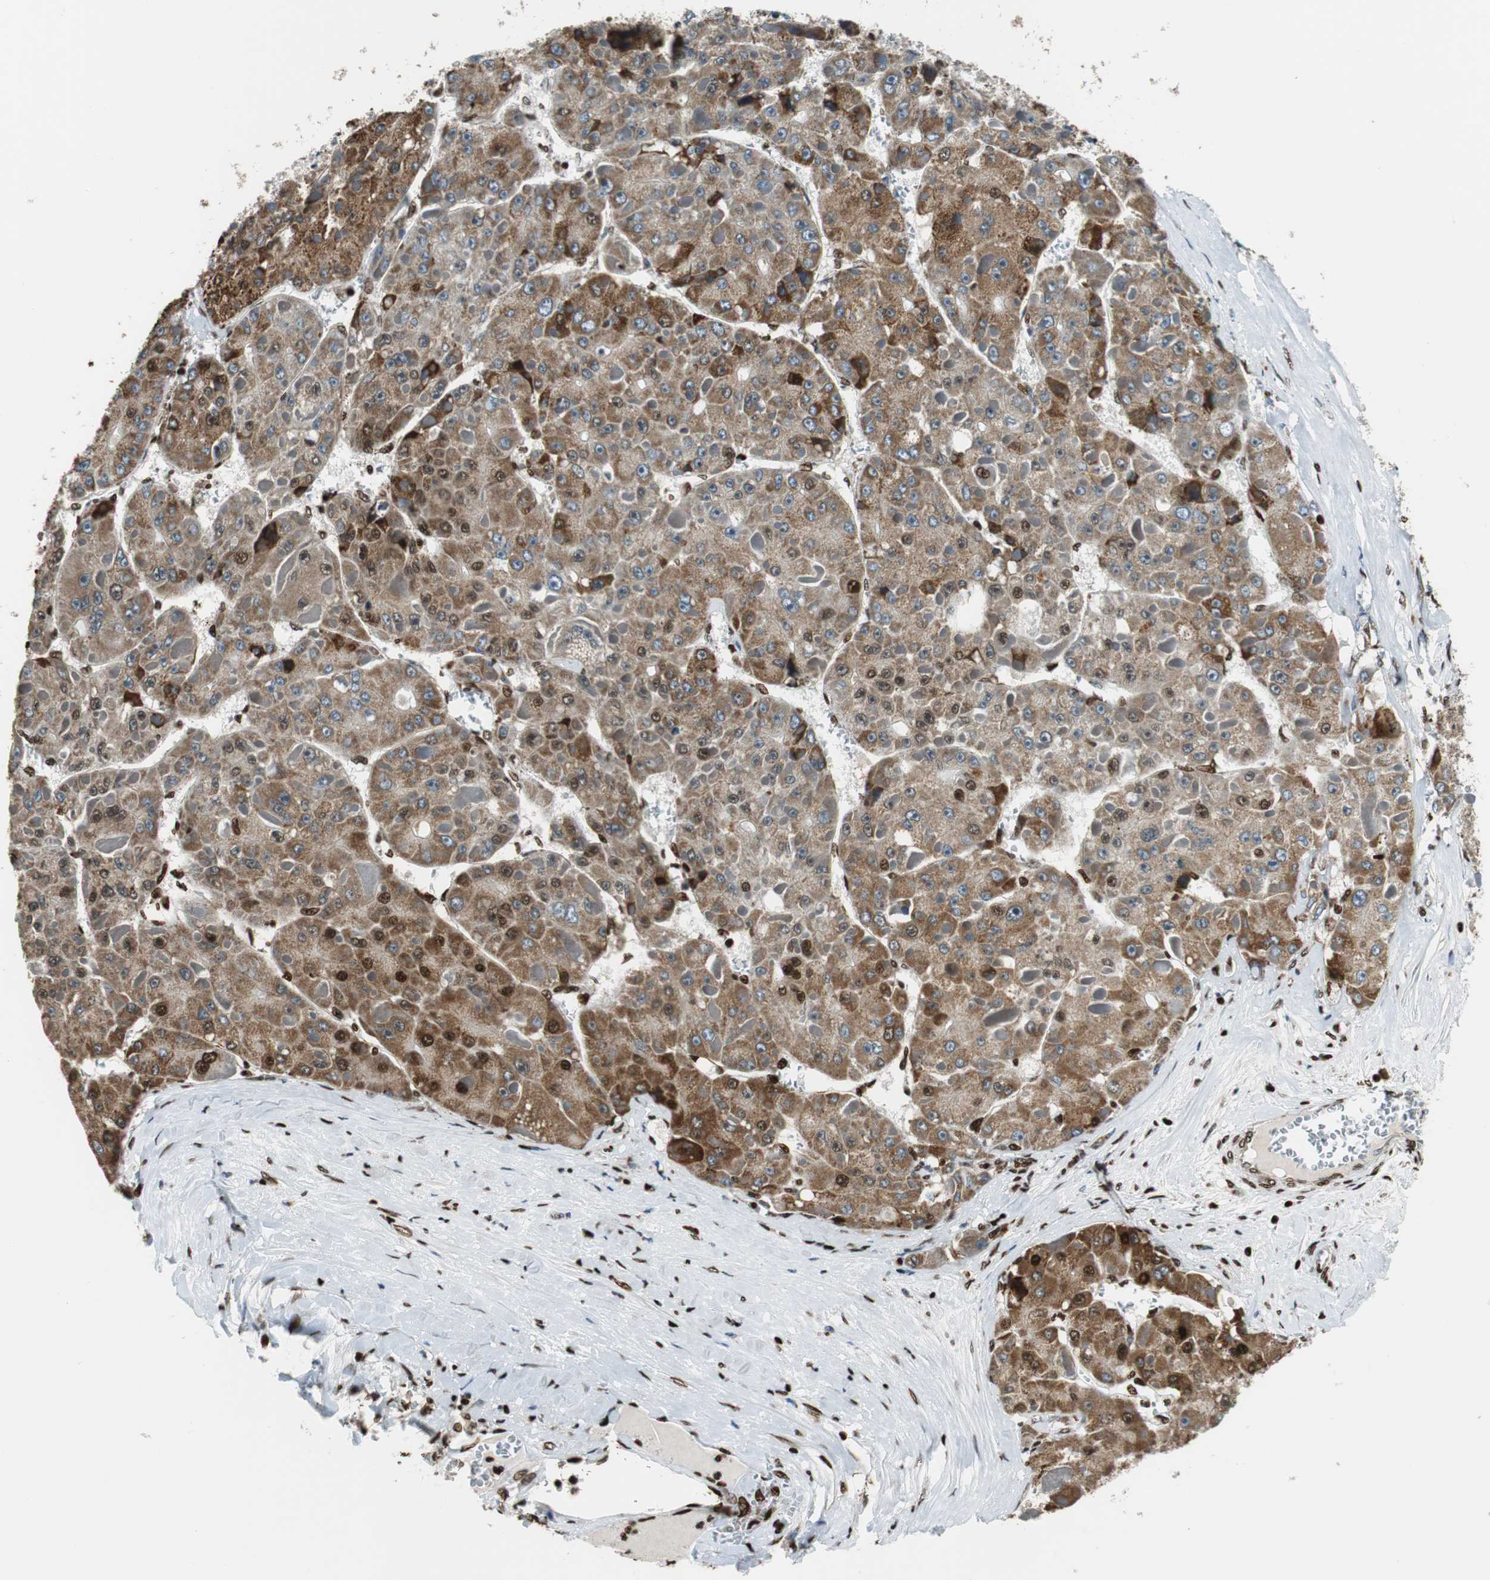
{"staining": {"intensity": "strong", "quantity": ">75%", "location": "cytoplasmic/membranous,nuclear"}, "tissue": "liver cancer", "cell_type": "Tumor cells", "image_type": "cancer", "snomed": [{"axis": "morphology", "description": "Carcinoma, Hepatocellular, NOS"}, {"axis": "topography", "description": "Liver"}], "caption": "Liver cancer (hepatocellular carcinoma) tissue reveals strong cytoplasmic/membranous and nuclear expression in about >75% of tumor cells, visualized by immunohistochemistry.", "gene": "HDAC1", "patient": {"sex": "female", "age": 73}}